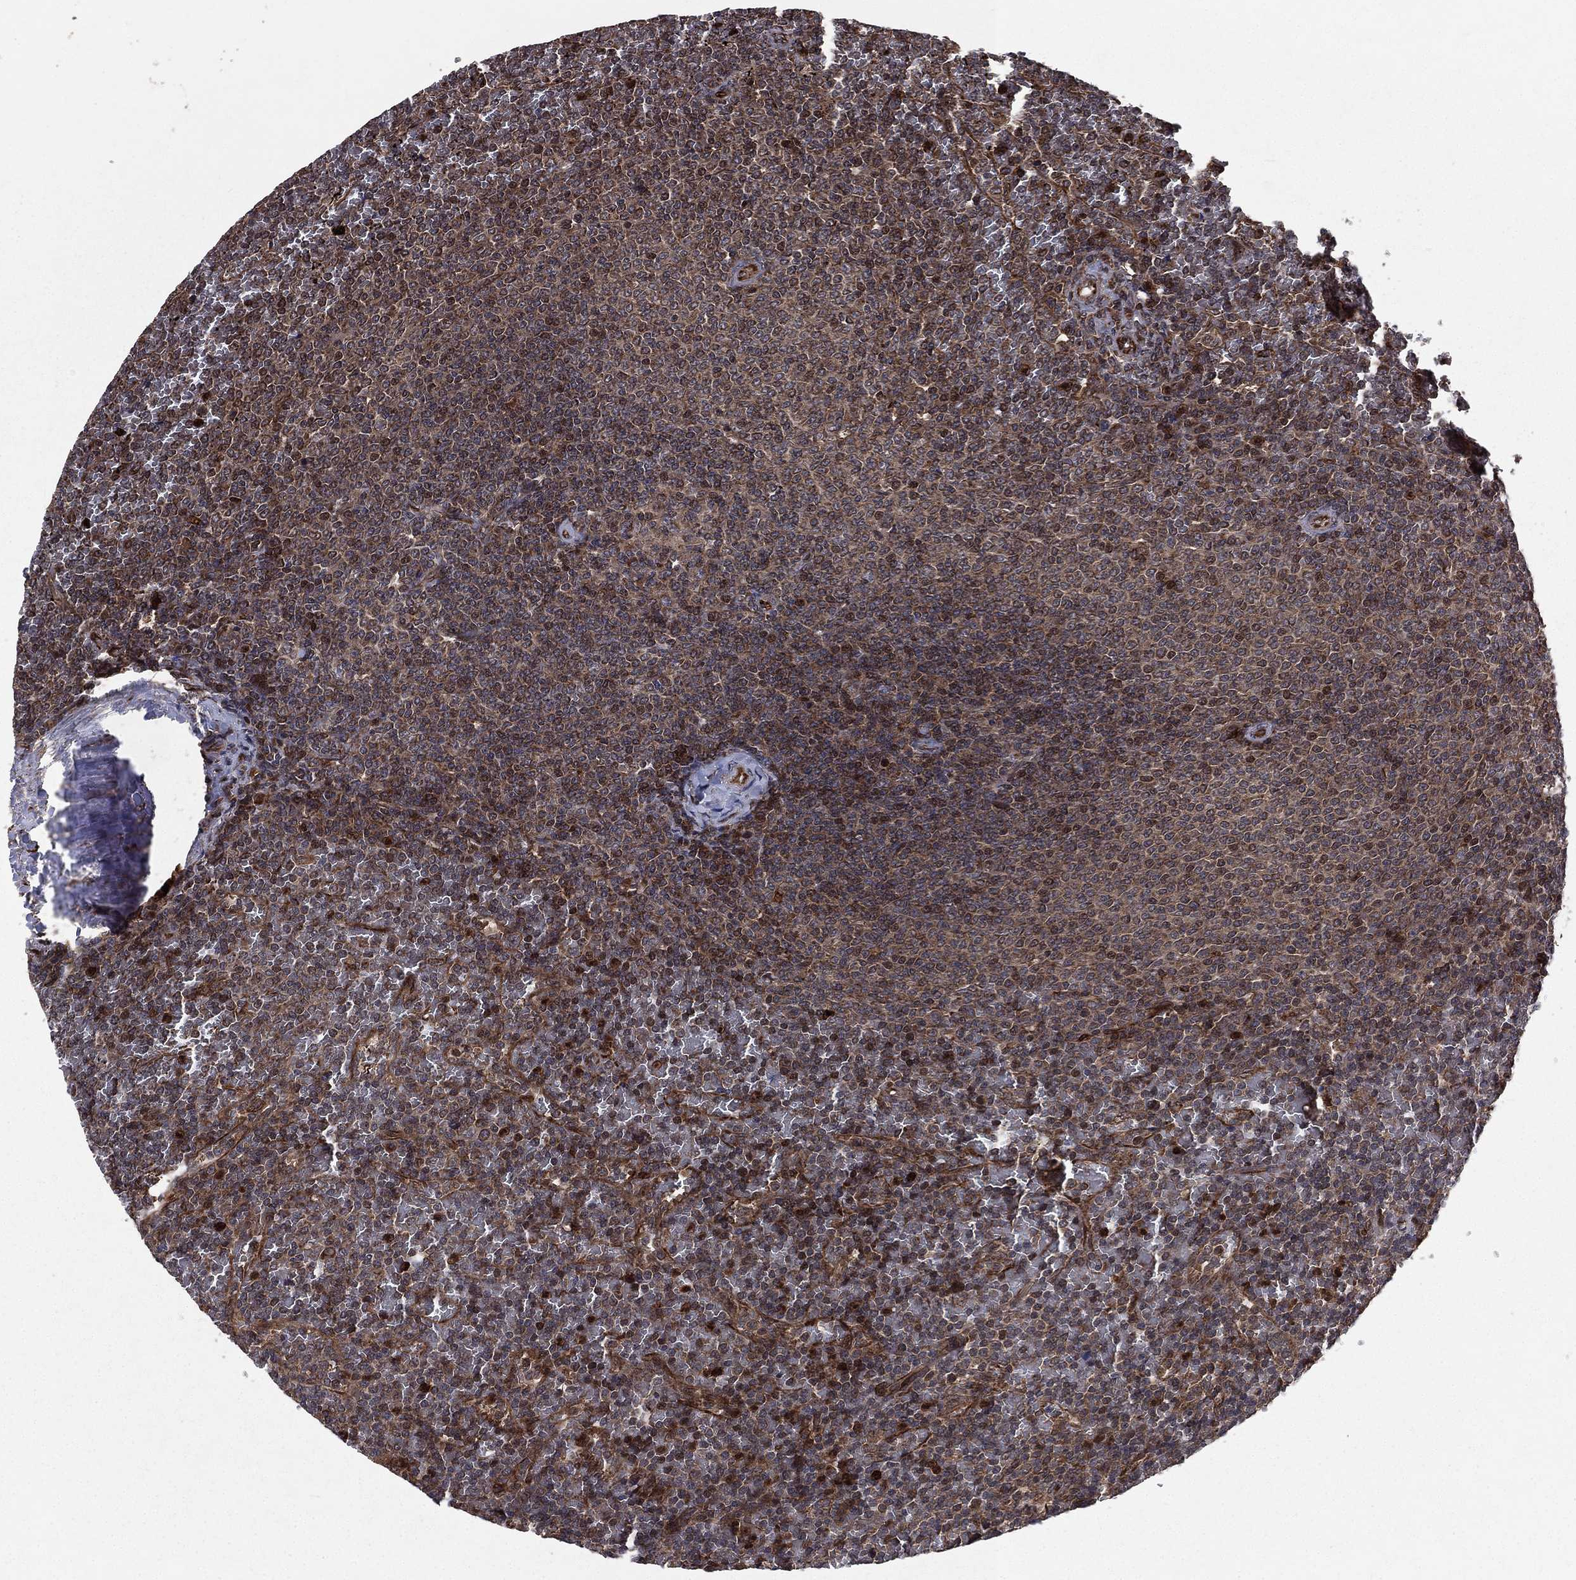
{"staining": {"intensity": "moderate", "quantity": "<25%", "location": "cytoplasmic/membranous"}, "tissue": "lymphoma", "cell_type": "Tumor cells", "image_type": "cancer", "snomed": [{"axis": "morphology", "description": "Malignant lymphoma, non-Hodgkin's type, Low grade"}, {"axis": "topography", "description": "Spleen"}], "caption": "Immunohistochemical staining of human low-grade malignant lymphoma, non-Hodgkin's type reveals moderate cytoplasmic/membranous protein staining in about <25% of tumor cells.", "gene": "LENG8", "patient": {"sex": "female", "age": 77}}